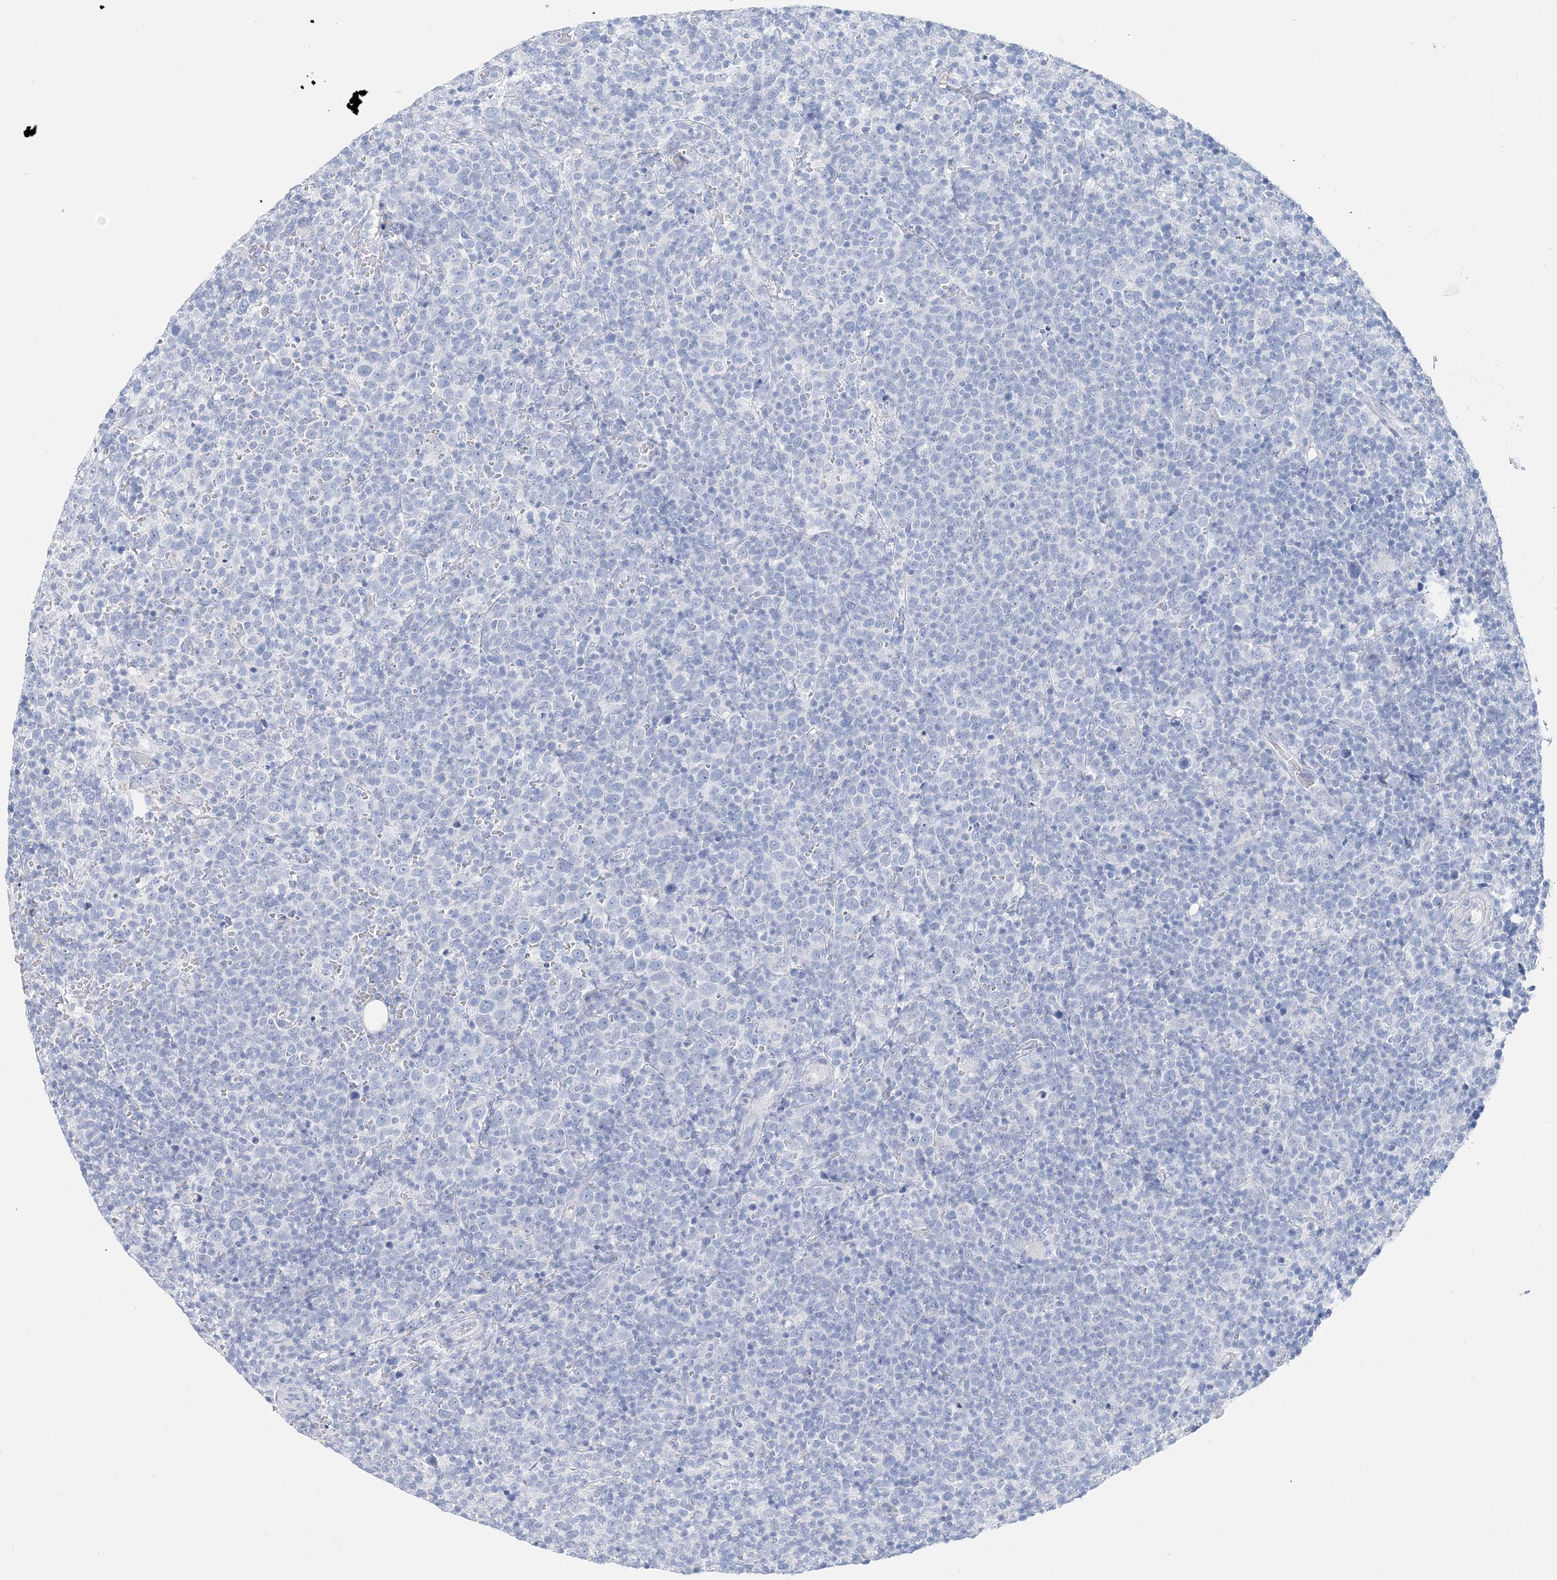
{"staining": {"intensity": "negative", "quantity": "none", "location": "none"}, "tissue": "lymphoma", "cell_type": "Tumor cells", "image_type": "cancer", "snomed": [{"axis": "morphology", "description": "Malignant lymphoma, non-Hodgkin's type, High grade"}, {"axis": "topography", "description": "Lymph node"}], "caption": "High-grade malignant lymphoma, non-Hodgkin's type was stained to show a protein in brown. There is no significant positivity in tumor cells.", "gene": "TSPYL6", "patient": {"sex": "male", "age": 61}}